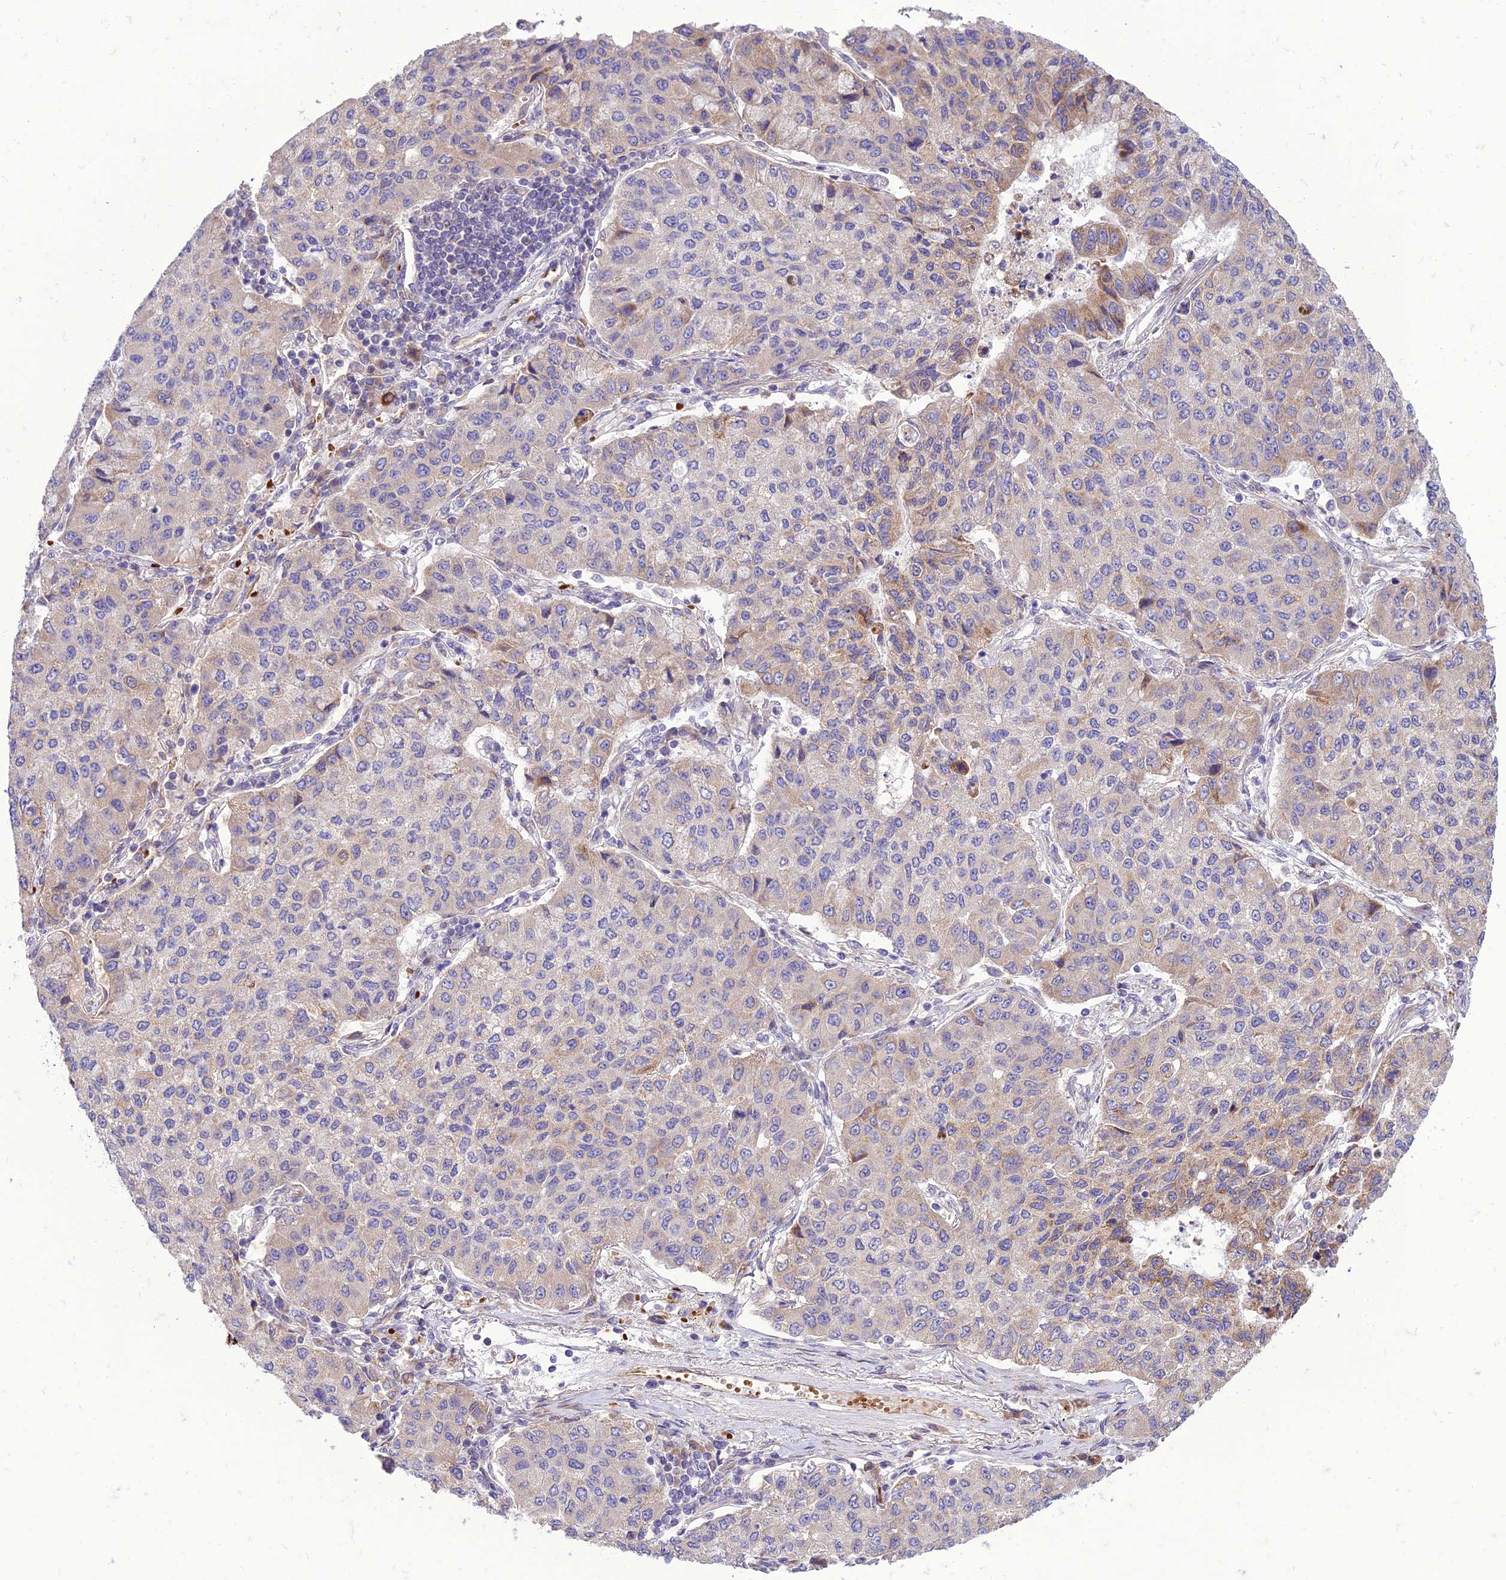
{"staining": {"intensity": "weak", "quantity": "<25%", "location": "cytoplasmic/membranous"}, "tissue": "lung cancer", "cell_type": "Tumor cells", "image_type": "cancer", "snomed": [{"axis": "morphology", "description": "Squamous cell carcinoma, NOS"}, {"axis": "topography", "description": "Lung"}], "caption": "A micrograph of human squamous cell carcinoma (lung) is negative for staining in tumor cells.", "gene": "SEL1L3", "patient": {"sex": "male", "age": 74}}